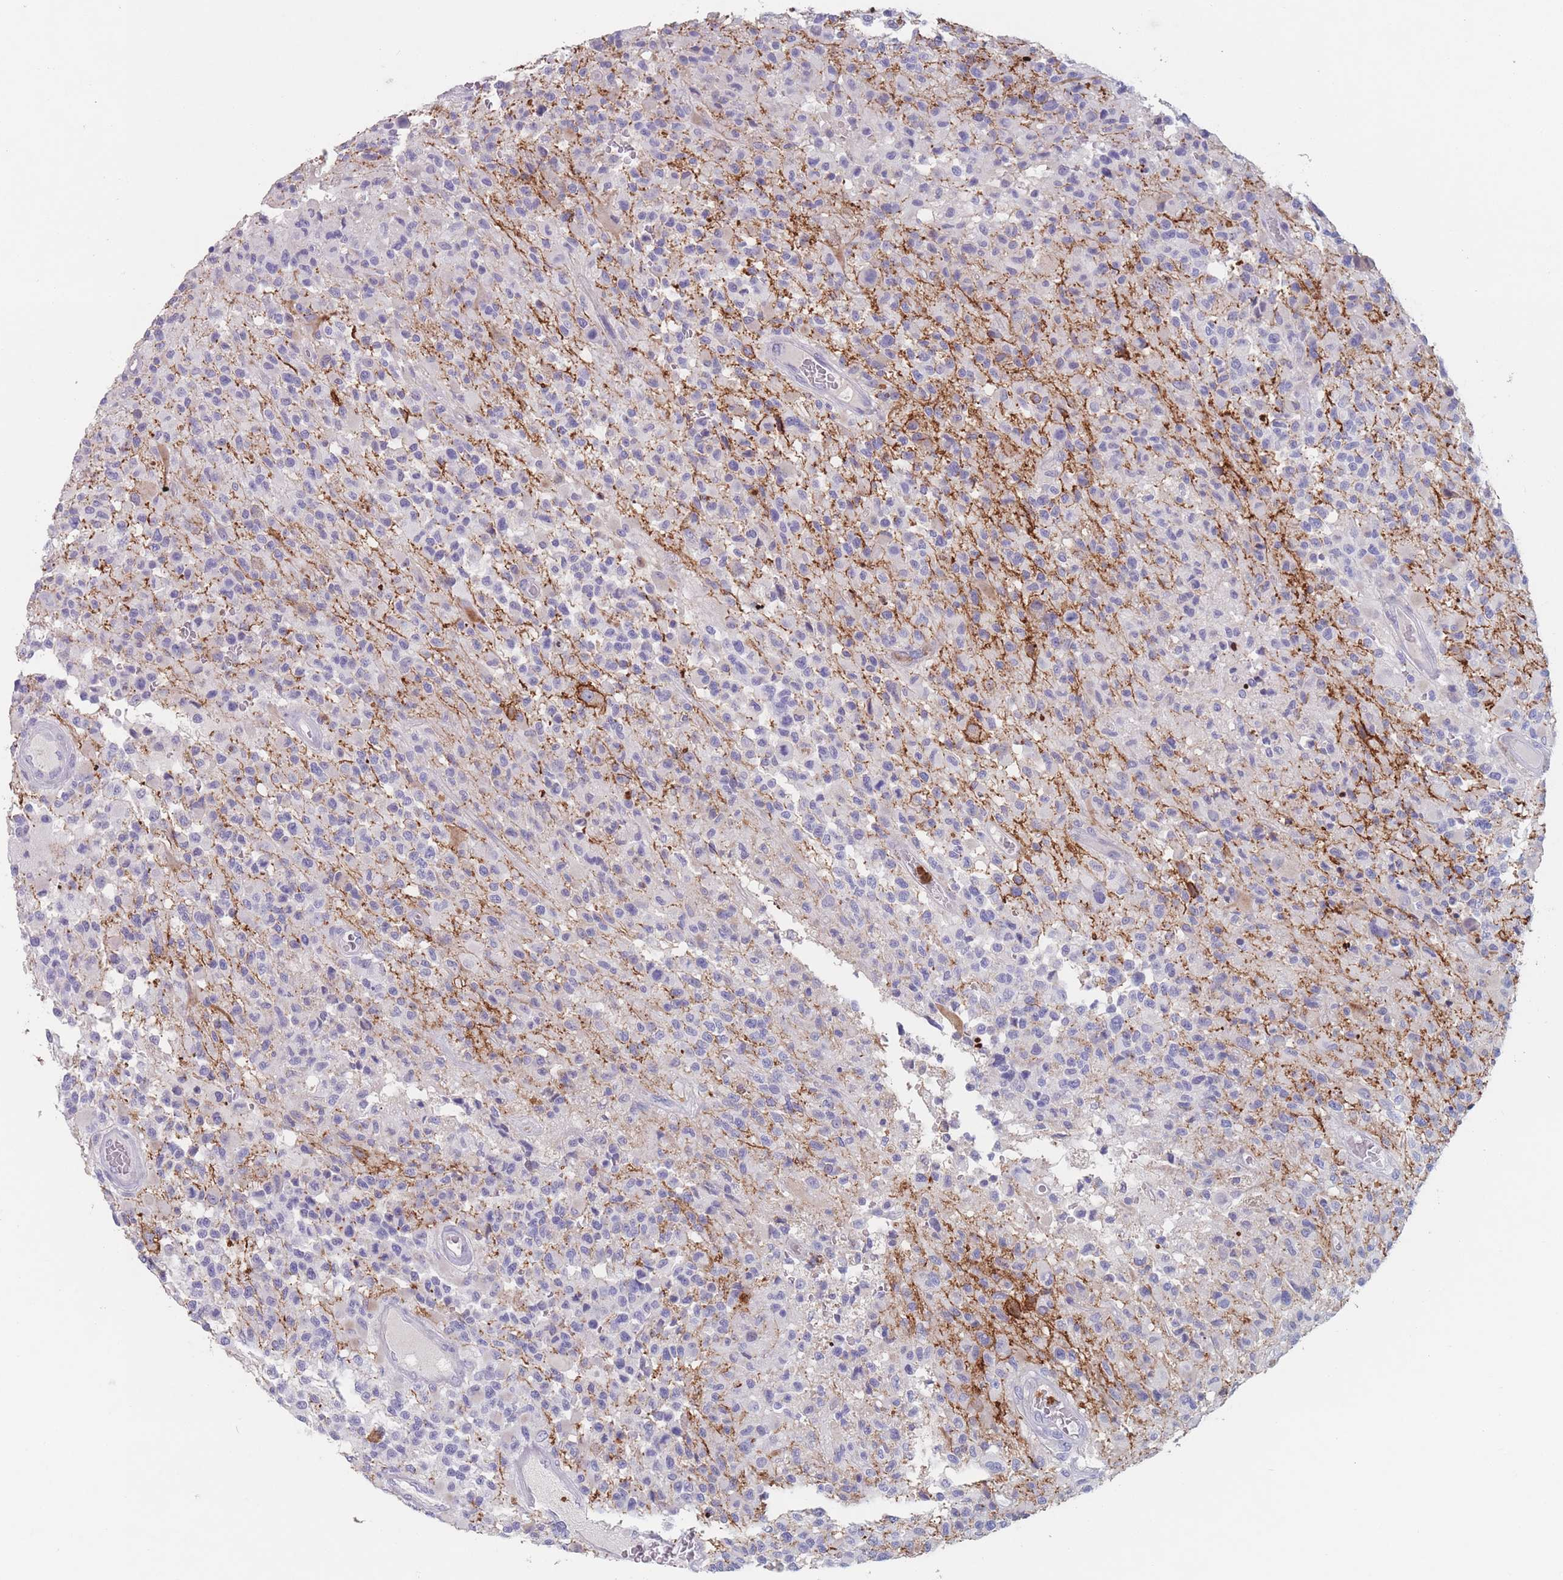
{"staining": {"intensity": "negative", "quantity": "none", "location": "none"}, "tissue": "glioma", "cell_type": "Tumor cells", "image_type": "cancer", "snomed": [{"axis": "morphology", "description": "Glioma, malignant, High grade"}, {"axis": "morphology", "description": "Glioblastoma, NOS"}, {"axis": "topography", "description": "Brain"}], "caption": "Immunohistochemistry (IHC) image of human glioblastoma stained for a protein (brown), which exhibits no staining in tumor cells.", "gene": "ATP1A3", "patient": {"sex": "male", "age": 60}}